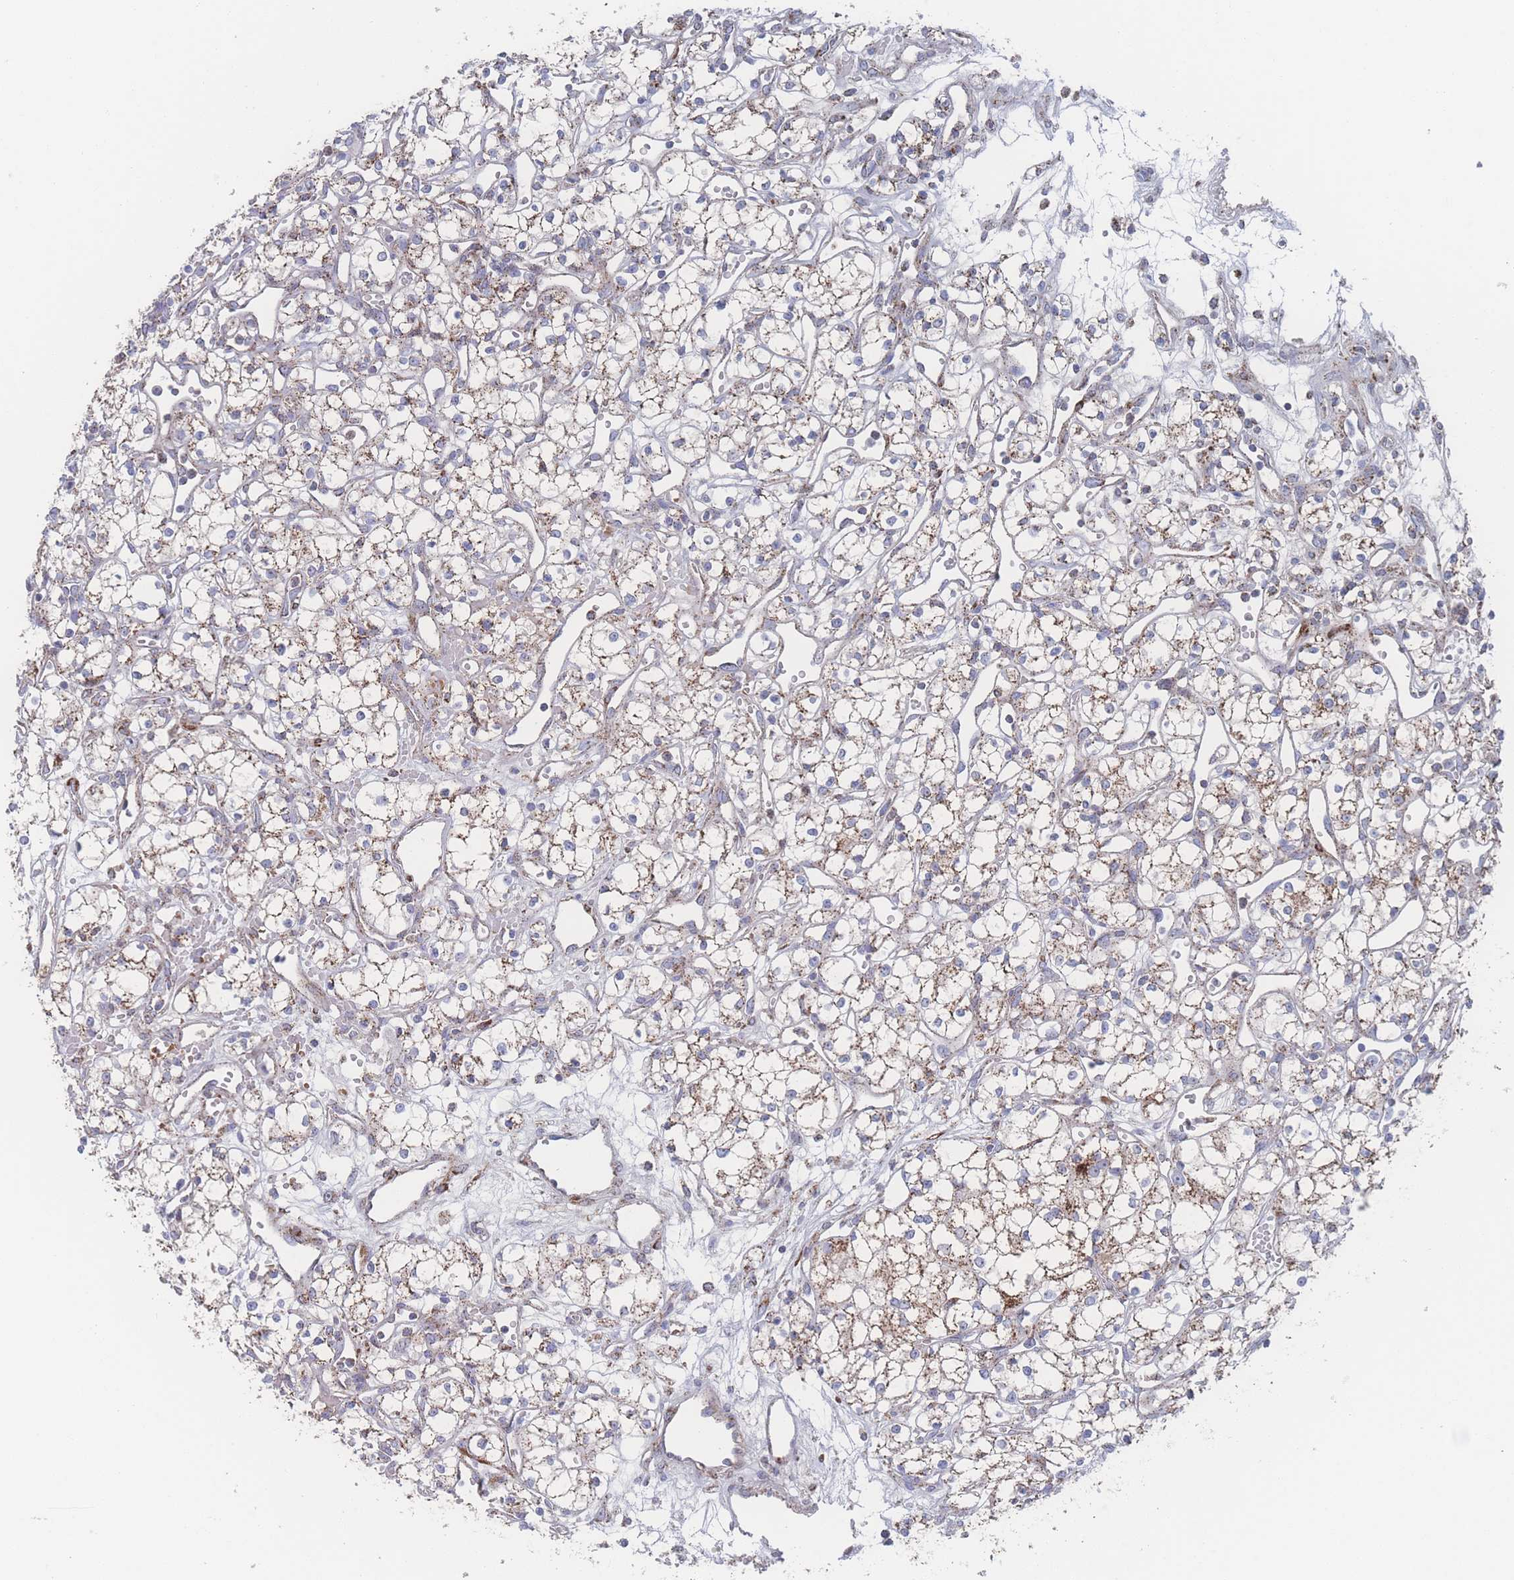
{"staining": {"intensity": "moderate", "quantity": "25%-75%", "location": "cytoplasmic/membranous"}, "tissue": "renal cancer", "cell_type": "Tumor cells", "image_type": "cancer", "snomed": [{"axis": "morphology", "description": "Adenocarcinoma, NOS"}, {"axis": "topography", "description": "Kidney"}], "caption": "Renal cancer stained with a brown dye reveals moderate cytoplasmic/membranous positive staining in approximately 25%-75% of tumor cells.", "gene": "PEX14", "patient": {"sex": "male", "age": 59}}